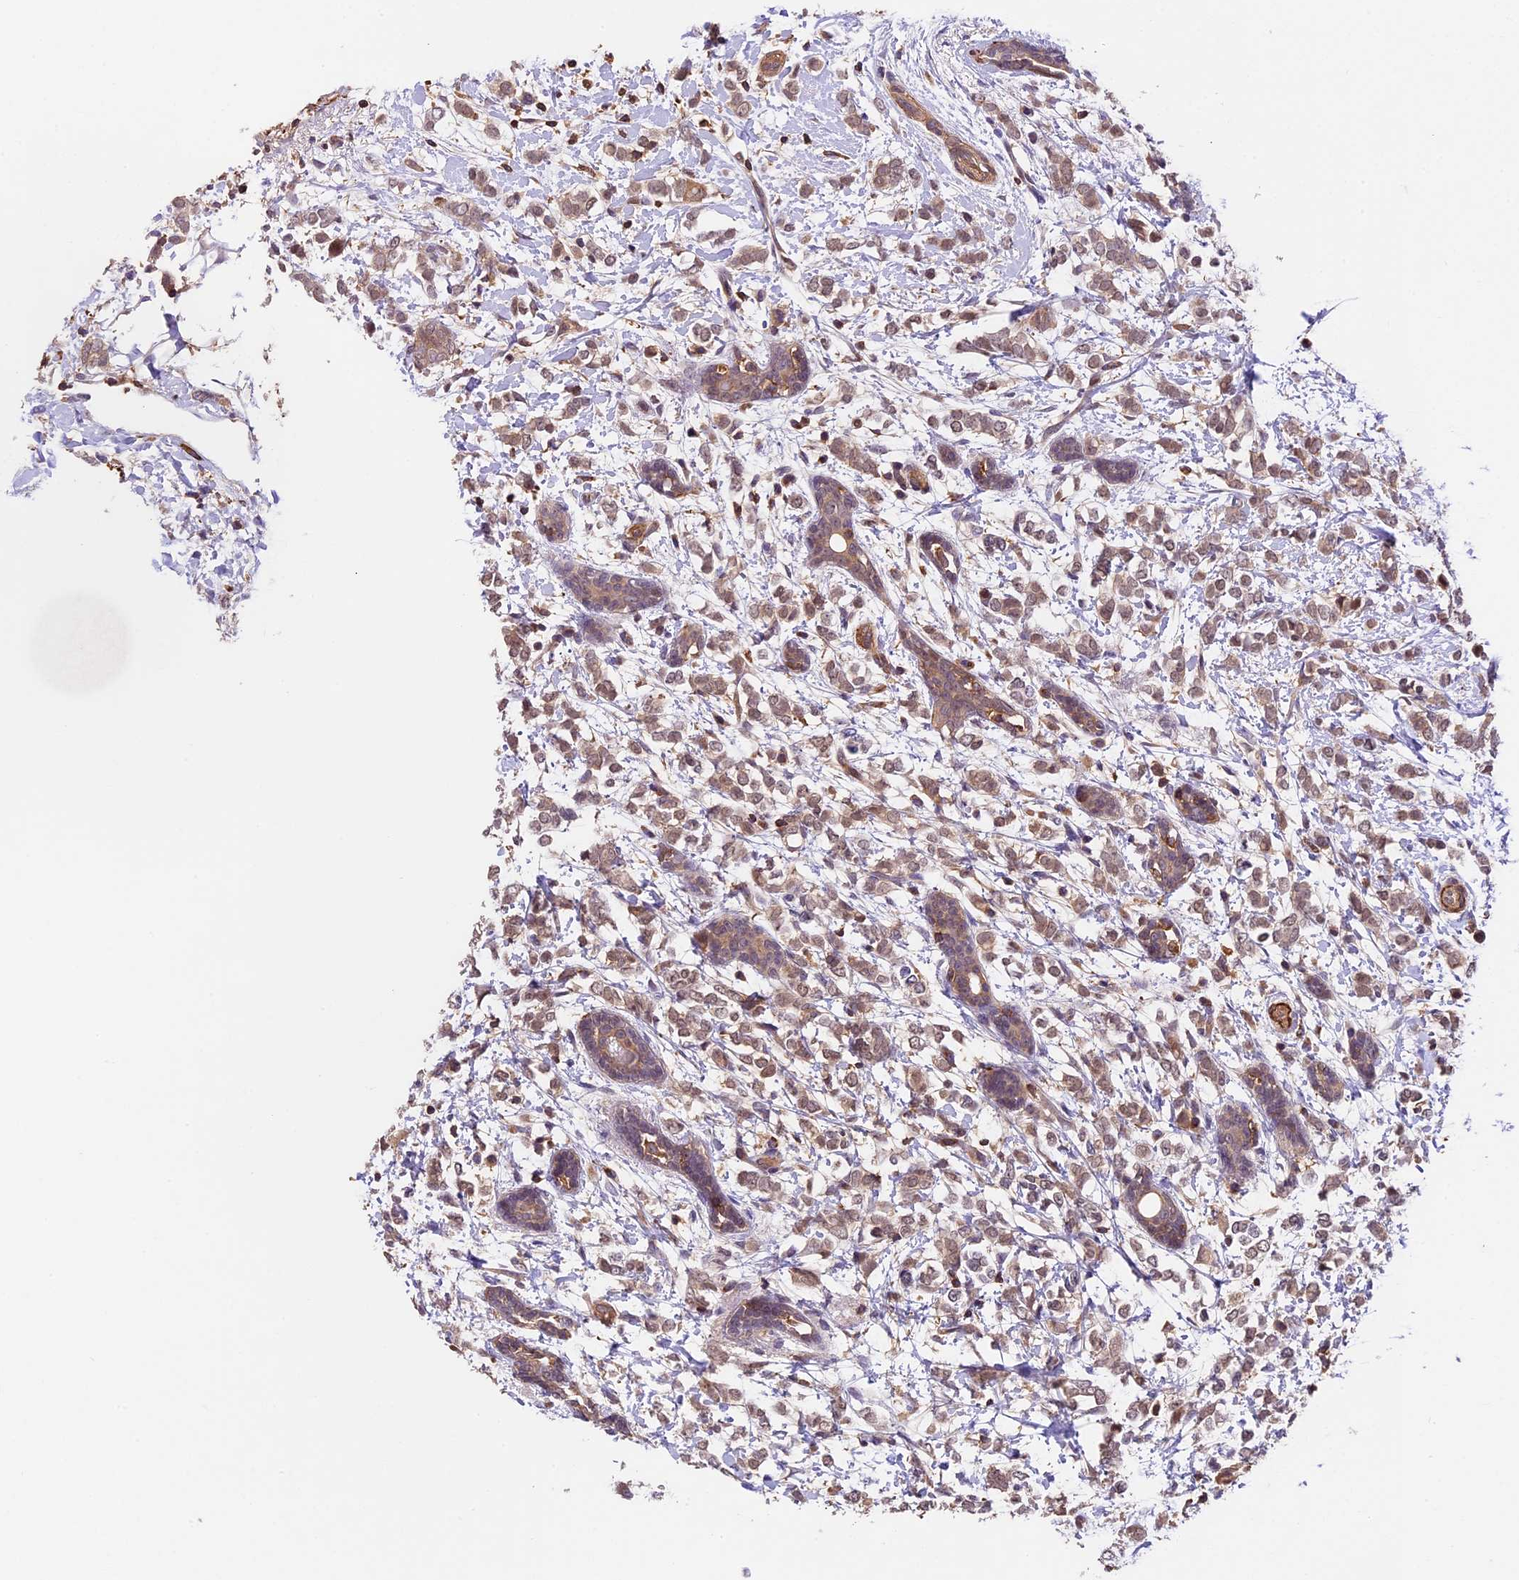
{"staining": {"intensity": "weak", "quantity": ">75%", "location": "cytoplasmic/membranous"}, "tissue": "breast cancer", "cell_type": "Tumor cells", "image_type": "cancer", "snomed": [{"axis": "morphology", "description": "Normal tissue, NOS"}, {"axis": "morphology", "description": "Lobular carcinoma"}, {"axis": "topography", "description": "Breast"}], "caption": "Immunohistochemical staining of human breast cancer (lobular carcinoma) exhibits low levels of weak cytoplasmic/membranous expression in approximately >75% of tumor cells.", "gene": "TBC1D1", "patient": {"sex": "female", "age": 47}}